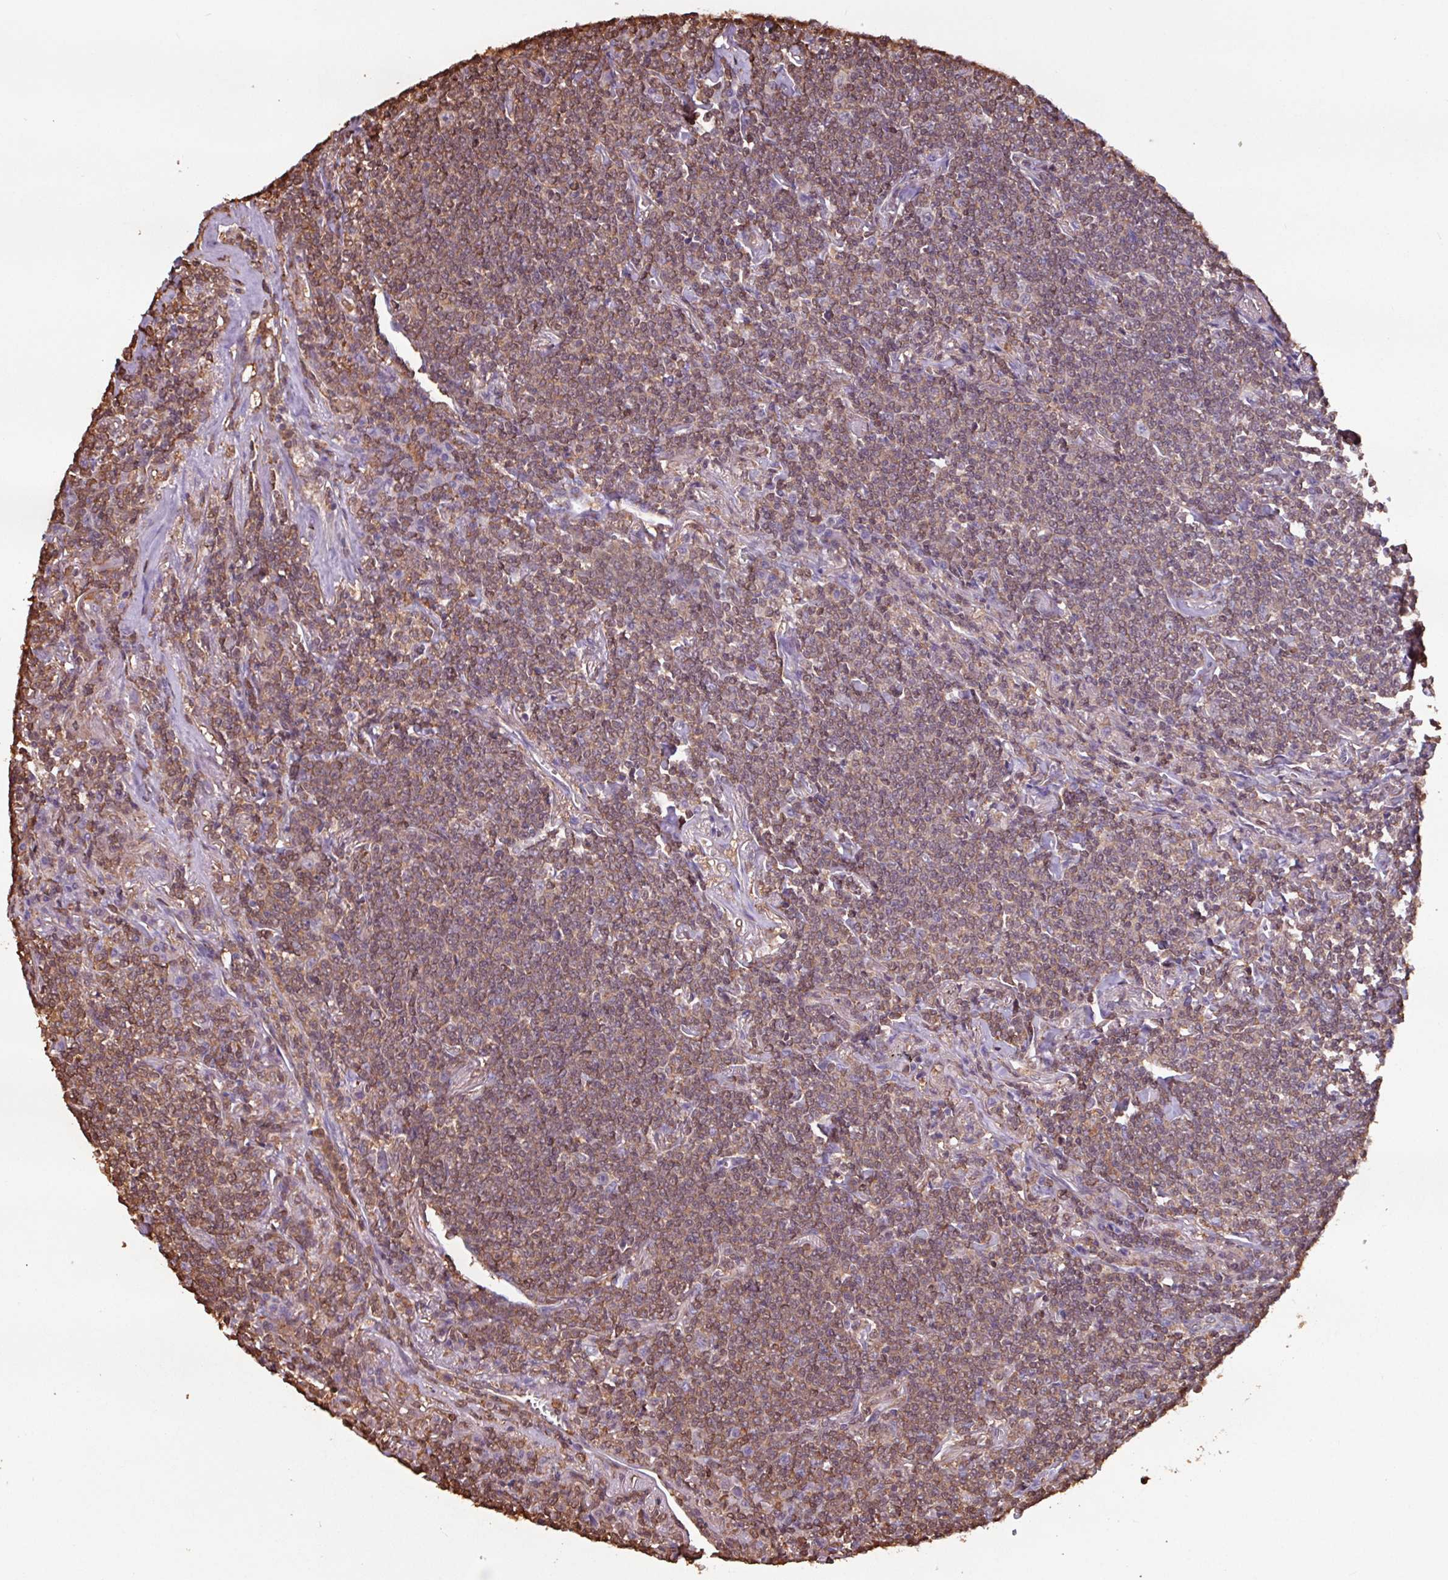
{"staining": {"intensity": "weak", "quantity": "25%-75%", "location": "cytoplasmic/membranous,nuclear"}, "tissue": "lymphoma", "cell_type": "Tumor cells", "image_type": "cancer", "snomed": [{"axis": "morphology", "description": "Malignant lymphoma, non-Hodgkin's type, Low grade"}, {"axis": "topography", "description": "Lung"}], "caption": "Protein analysis of low-grade malignant lymphoma, non-Hodgkin's type tissue reveals weak cytoplasmic/membranous and nuclear positivity in about 25%-75% of tumor cells. (DAB IHC, brown staining for protein, blue staining for nuclei).", "gene": "ARHGDIB", "patient": {"sex": "female", "age": 71}}